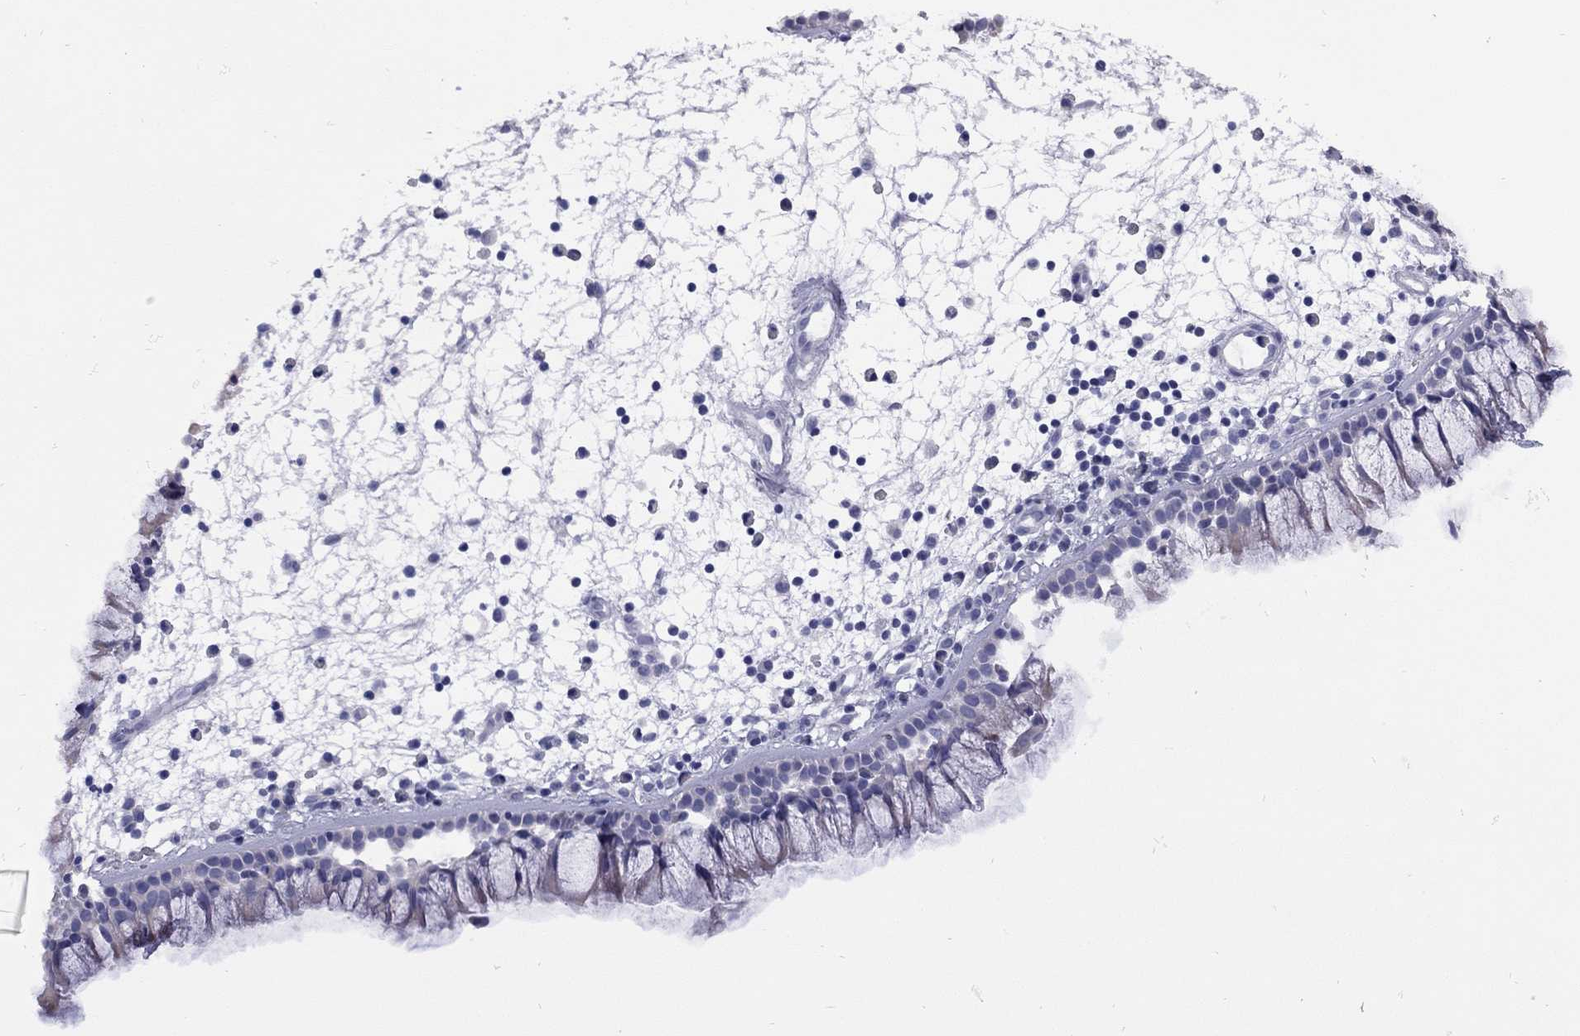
{"staining": {"intensity": "weak", "quantity": "<25%", "location": "cytoplasmic/membranous"}, "tissue": "nasopharynx", "cell_type": "Respiratory epithelial cells", "image_type": "normal", "snomed": [{"axis": "morphology", "description": "Normal tissue, NOS"}, {"axis": "morphology", "description": "Polyp, NOS"}, {"axis": "topography", "description": "Nasopharynx"}], "caption": "This is a micrograph of immunohistochemistry (IHC) staining of unremarkable nasopharynx, which shows no positivity in respiratory epithelial cells. Brightfield microscopy of immunohistochemistry stained with DAB (3,3'-diaminobenzidine) (brown) and hematoxylin (blue), captured at high magnification.", "gene": "EPPIN", "patient": {"sex": "female", "age": 56}}